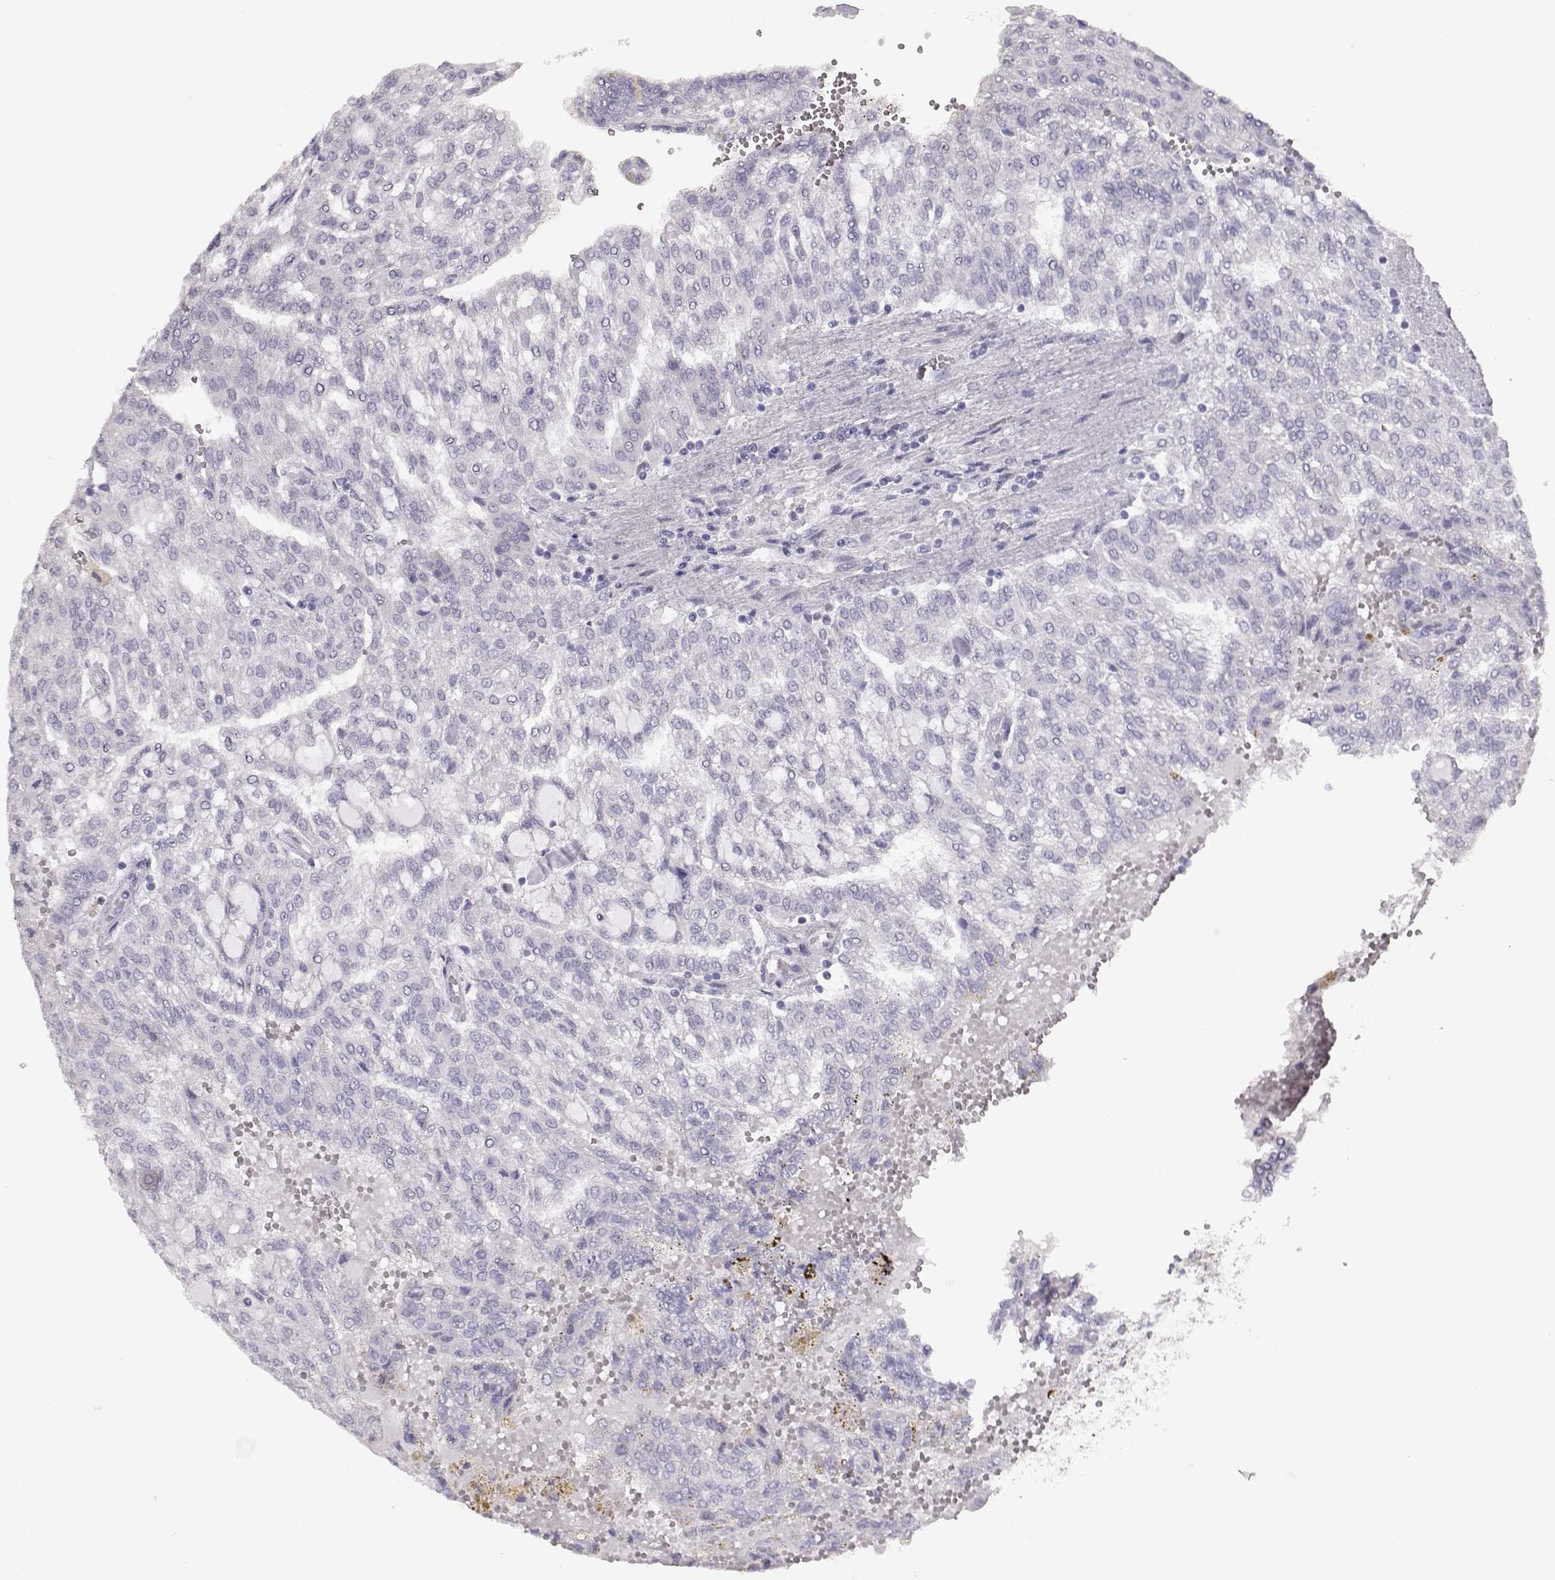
{"staining": {"intensity": "negative", "quantity": "none", "location": "none"}, "tissue": "renal cancer", "cell_type": "Tumor cells", "image_type": "cancer", "snomed": [{"axis": "morphology", "description": "Adenocarcinoma, NOS"}, {"axis": "topography", "description": "Kidney"}], "caption": "IHC image of human renal adenocarcinoma stained for a protein (brown), which exhibits no staining in tumor cells.", "gene": "LAMB3", "patient": {"sex": "male", "age": 63}}